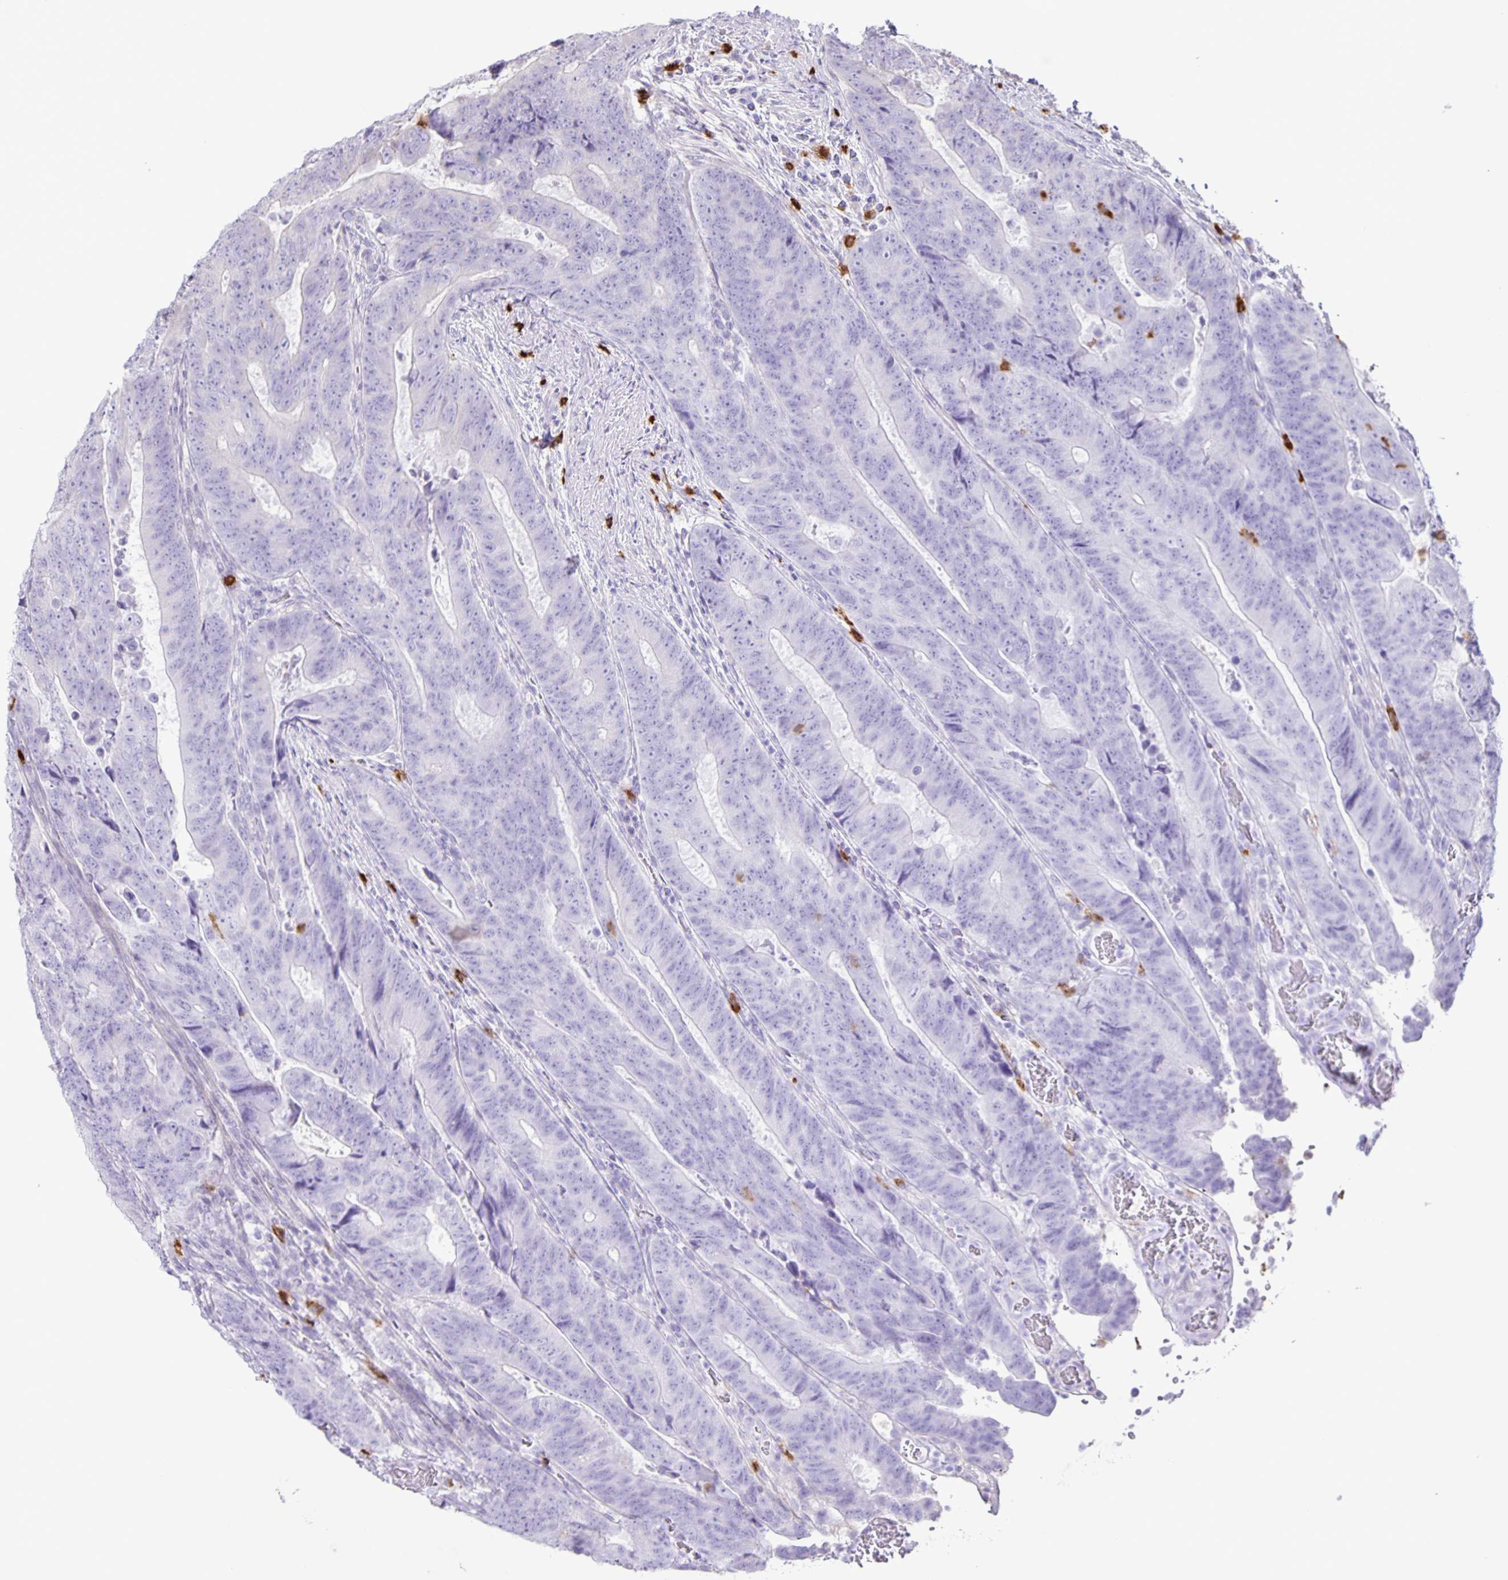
{"staining": {"intensity": "negative", "quantity": "none", "location": "none"}, "tissue": "colorectal cancer", "cell_type": "Tumor cells", "image_type": "cancer", "snomed": [{"axis": "morphology", "description": "Adenocarcinoma, NOS"}, {"axis": "topography", "description": "Colon"}], "caption": "Immunohistochemistry photomicrograph of human colorectal adenocarcinoma stained for a protein (brown), which shows no staining in tumor cells.", "gene": "ADCK1", "patient": {"sex": "female", "age": 48}}